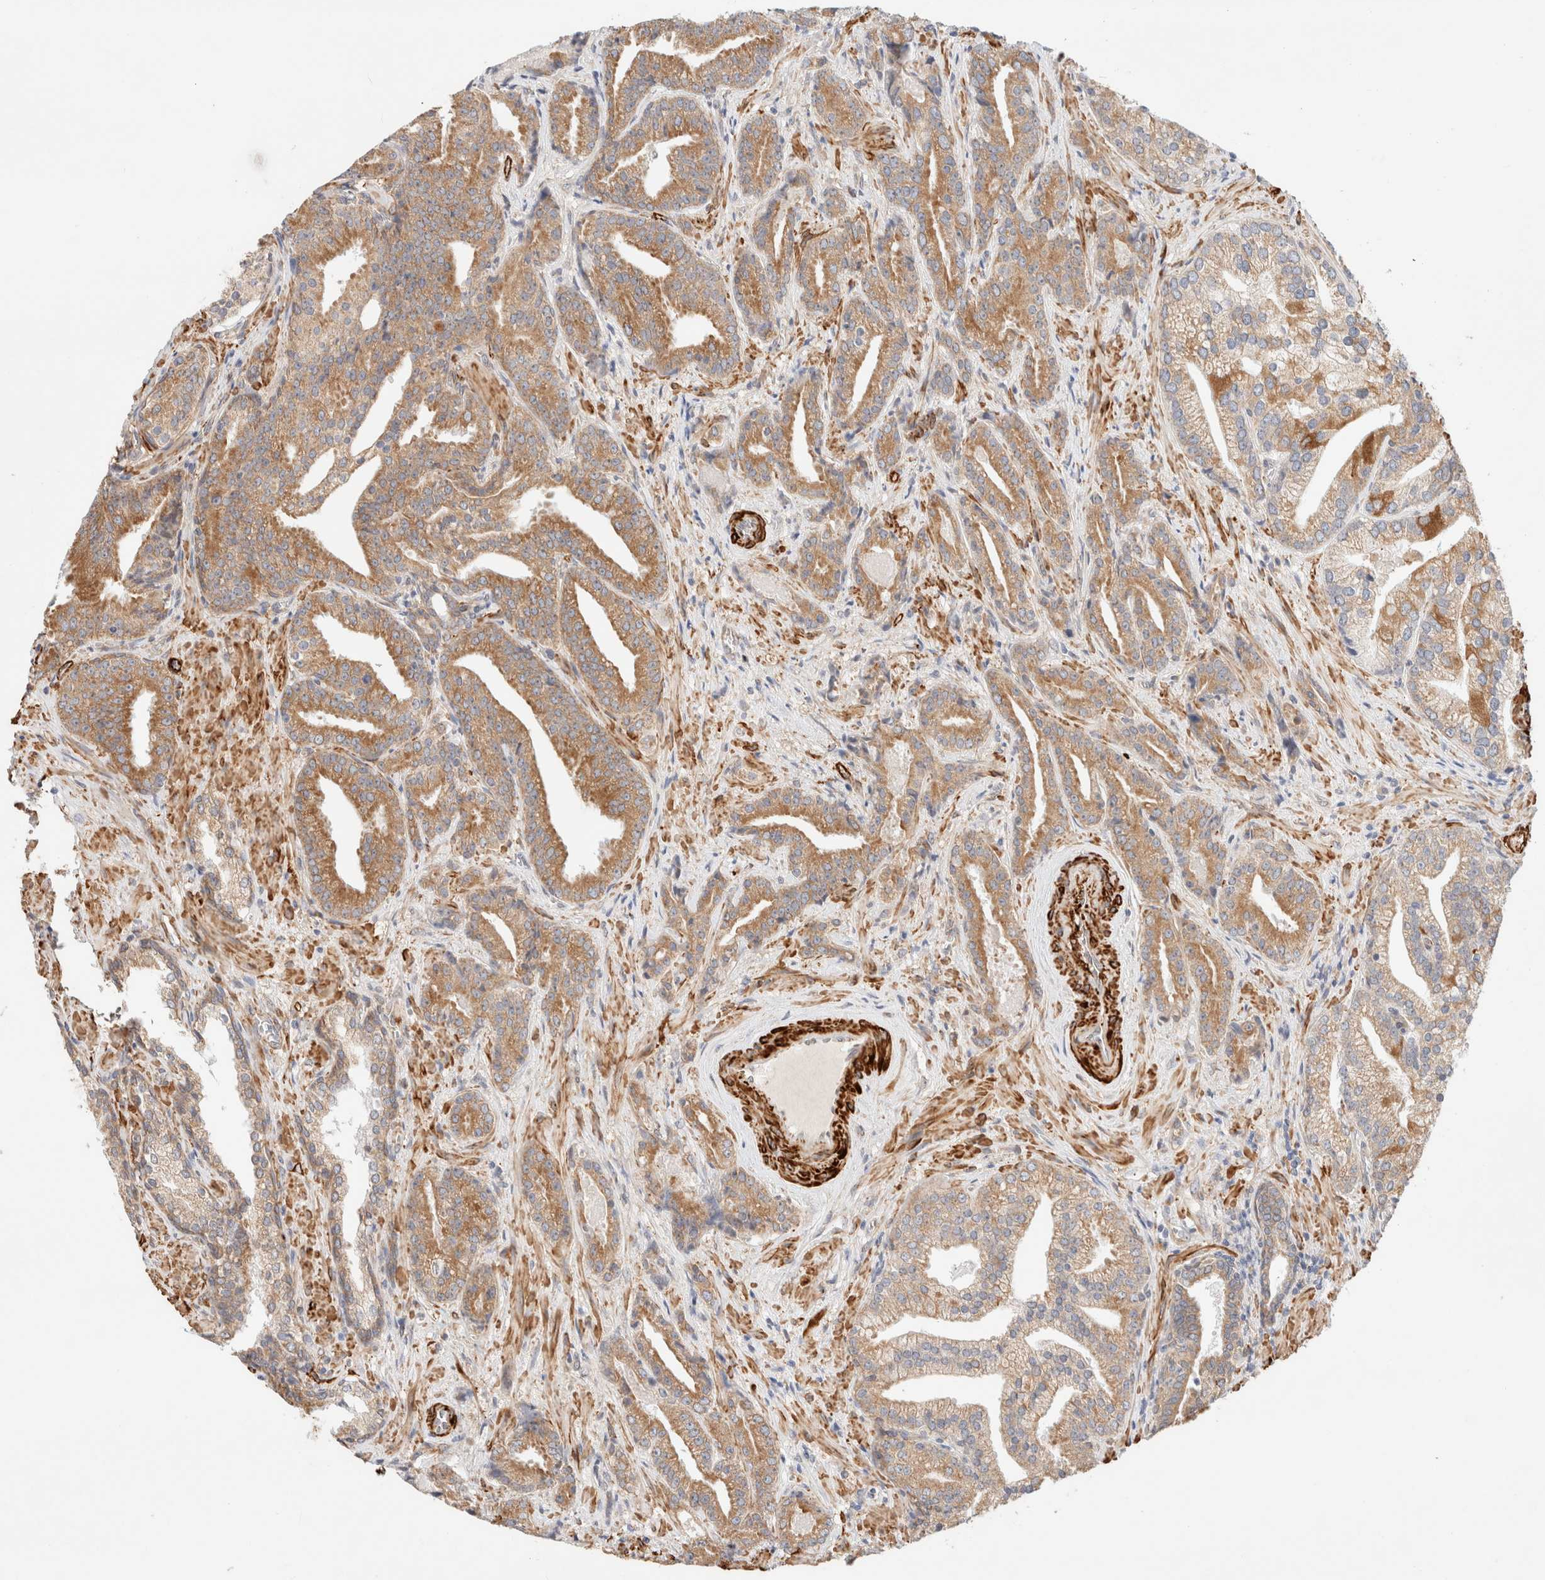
{"staining": {"intensity": "moderate", "quantity": ">75%", "location": "cytoplasmic/membranous"}, "tissue": "prostate cancer", "cell_type": "Tumor cells", "image_type": "cancer", "snomed": [{"axis": "morphology", "description": "Adenocarcinoma, Low grade"}, {"axis": "topography", "description": "Prostate"}], "caption": "Brown immunohistochemical staining in human prostate cancer displays moderate cytoplasmic/membranous expression in approximately >75% of tumor cells.", "gene": "RRP15", "patient": {"sex": "male", "age": 67}}